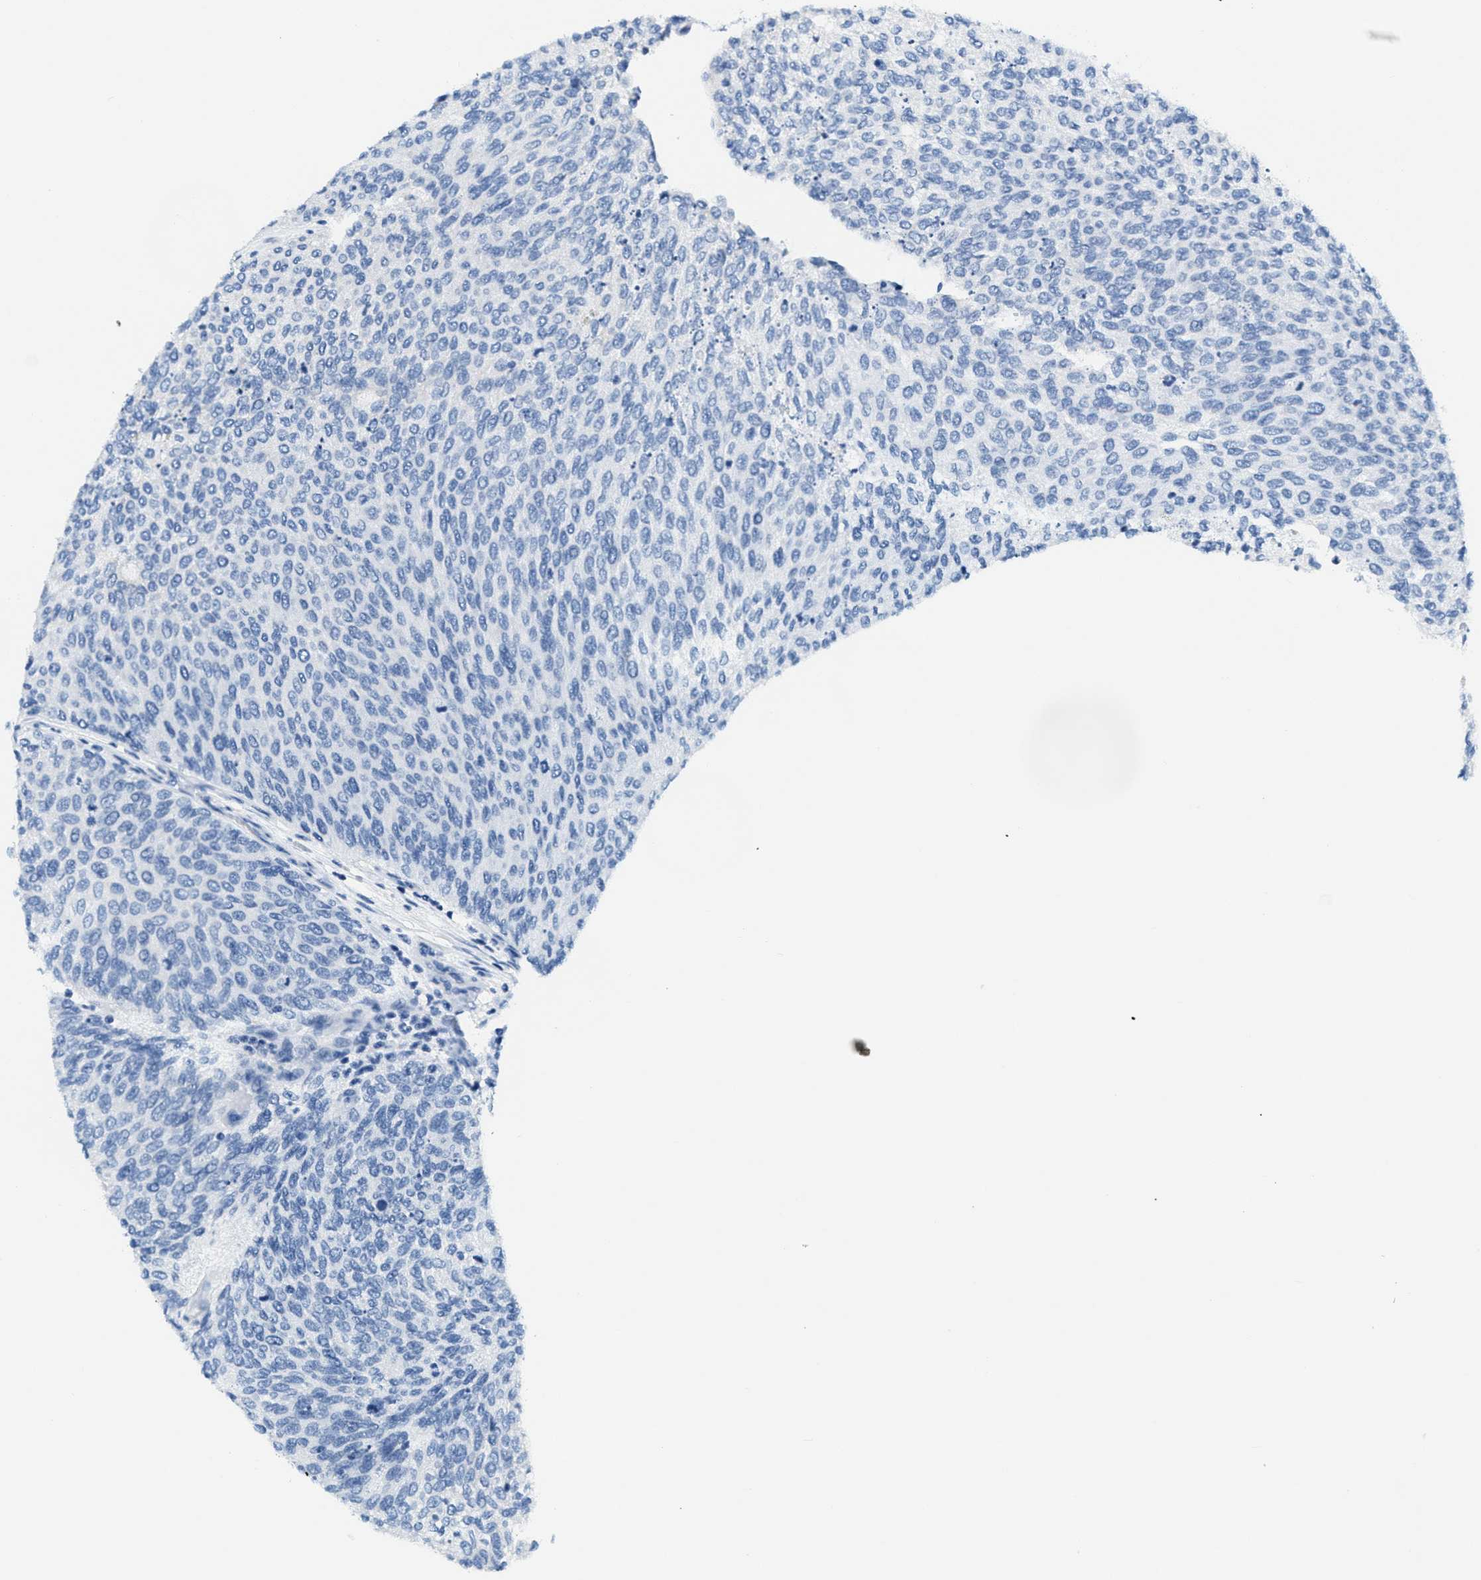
{"staining": {"intensity": "negative", "quantity": "none", "location": "none"}, "tissue": "urothelial cancer", "cell_type": "Tumor cells", "image_type": "cancer", "snomed": [{"axis": "morphology", "description": "Urothelial carcinoma, Low grade"}, {"axis": "topography", "description": "Urinary bladder"}], "caption": "Protein analysis of urothelial cancer shows no significant expression in tumor cells.", "gene": "CA4", "patient": {"sex": "female", "age": 79}}